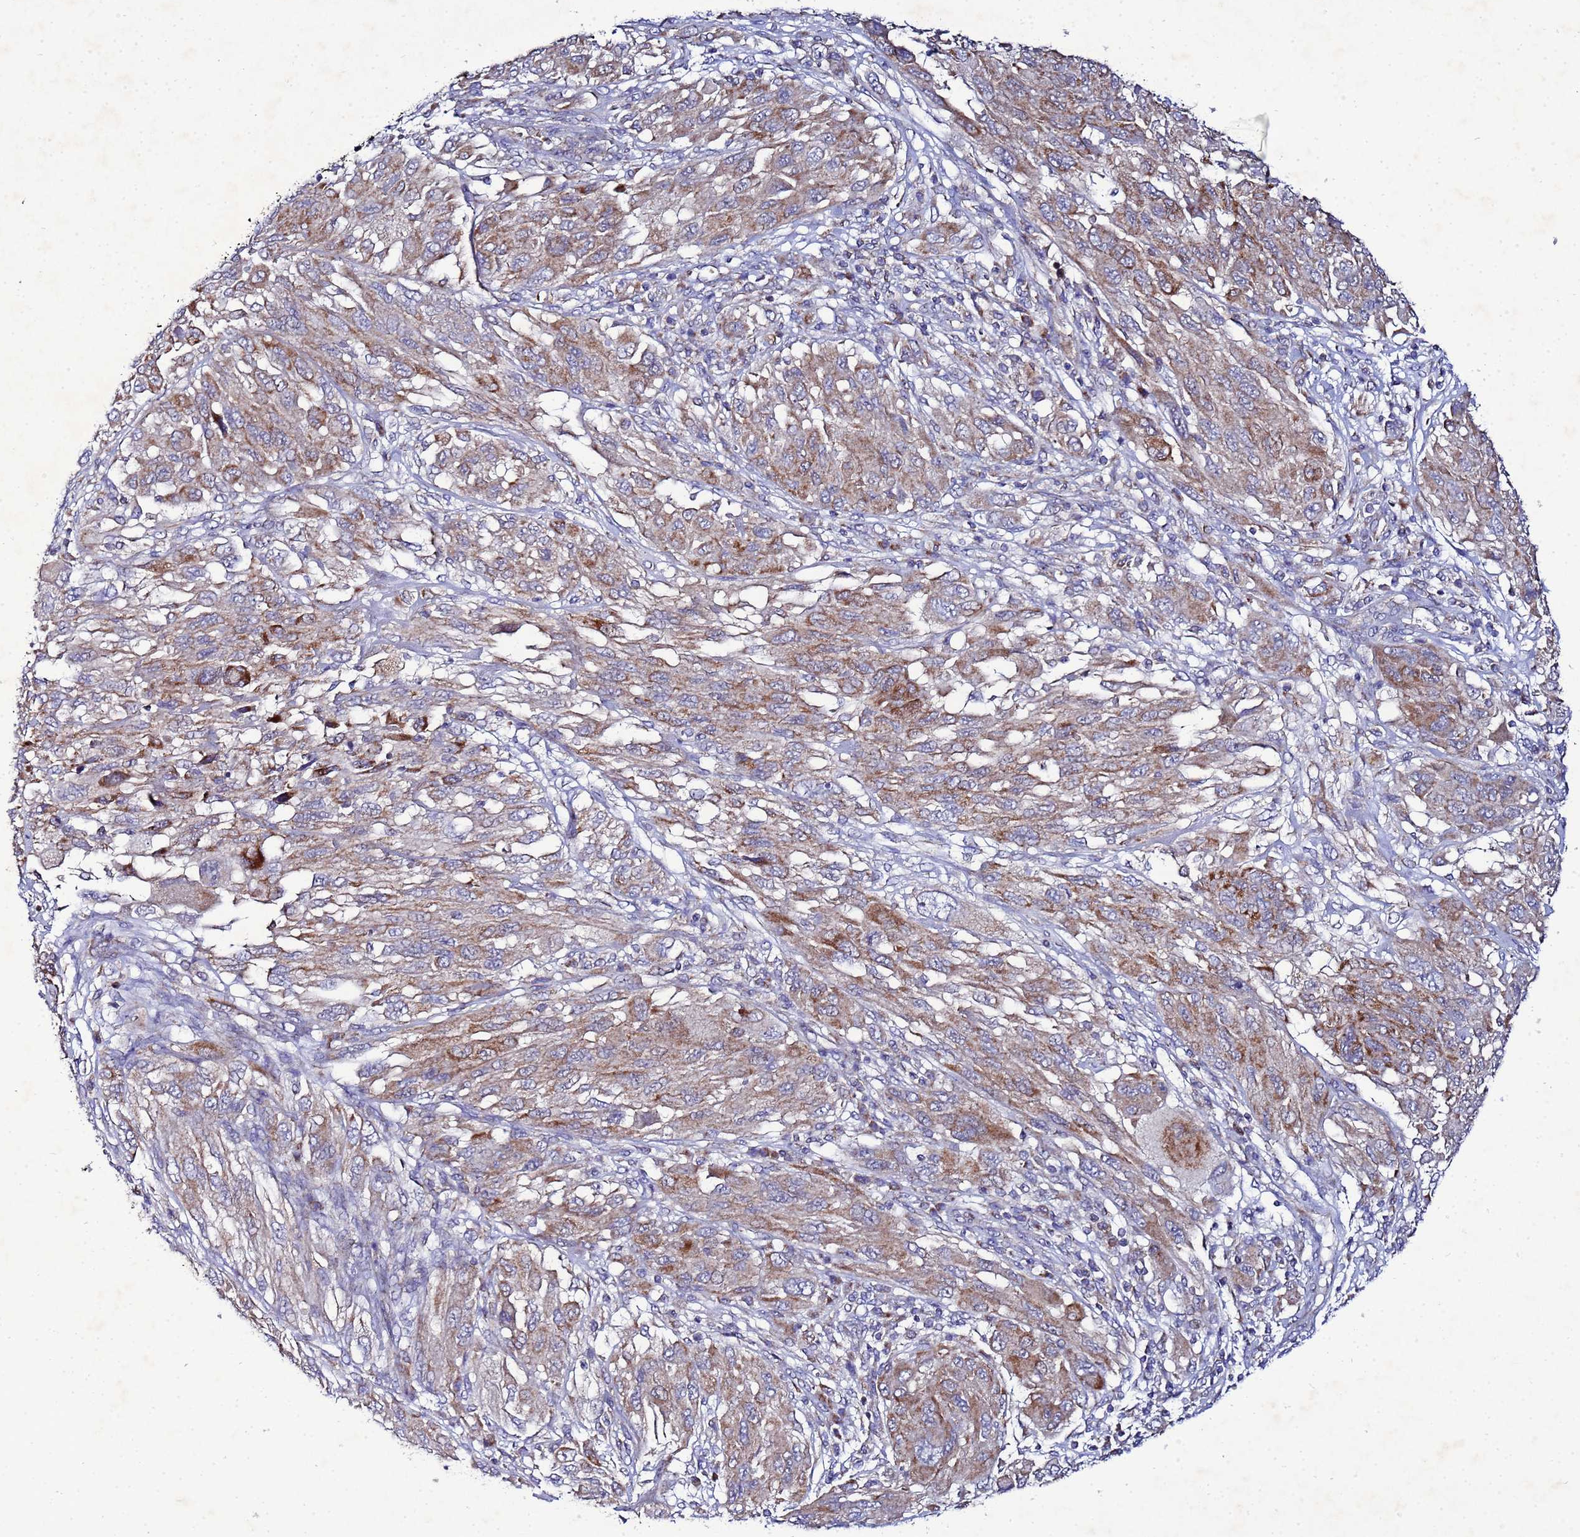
{"staining": {"intensity": "moderate", "quantity": ">75%", "location": "cytoplasmic/membranous"}, "tissue": "melanoma", "cell_type": "Tumor cells", "image_type": "cancer", "snomed": [{"axis": "morphology", "description": "Malignant melanoma, NOS"}, {"axis": "topography", "description": "Skin"}], "caption": "The immunohistochemical stain shows moderate cytoplasmic/membranous expression in tumor cells of malignant melanoma tissue.", "gene": "FAHD2A", "patient": {"sex": "female", "age": 91}}